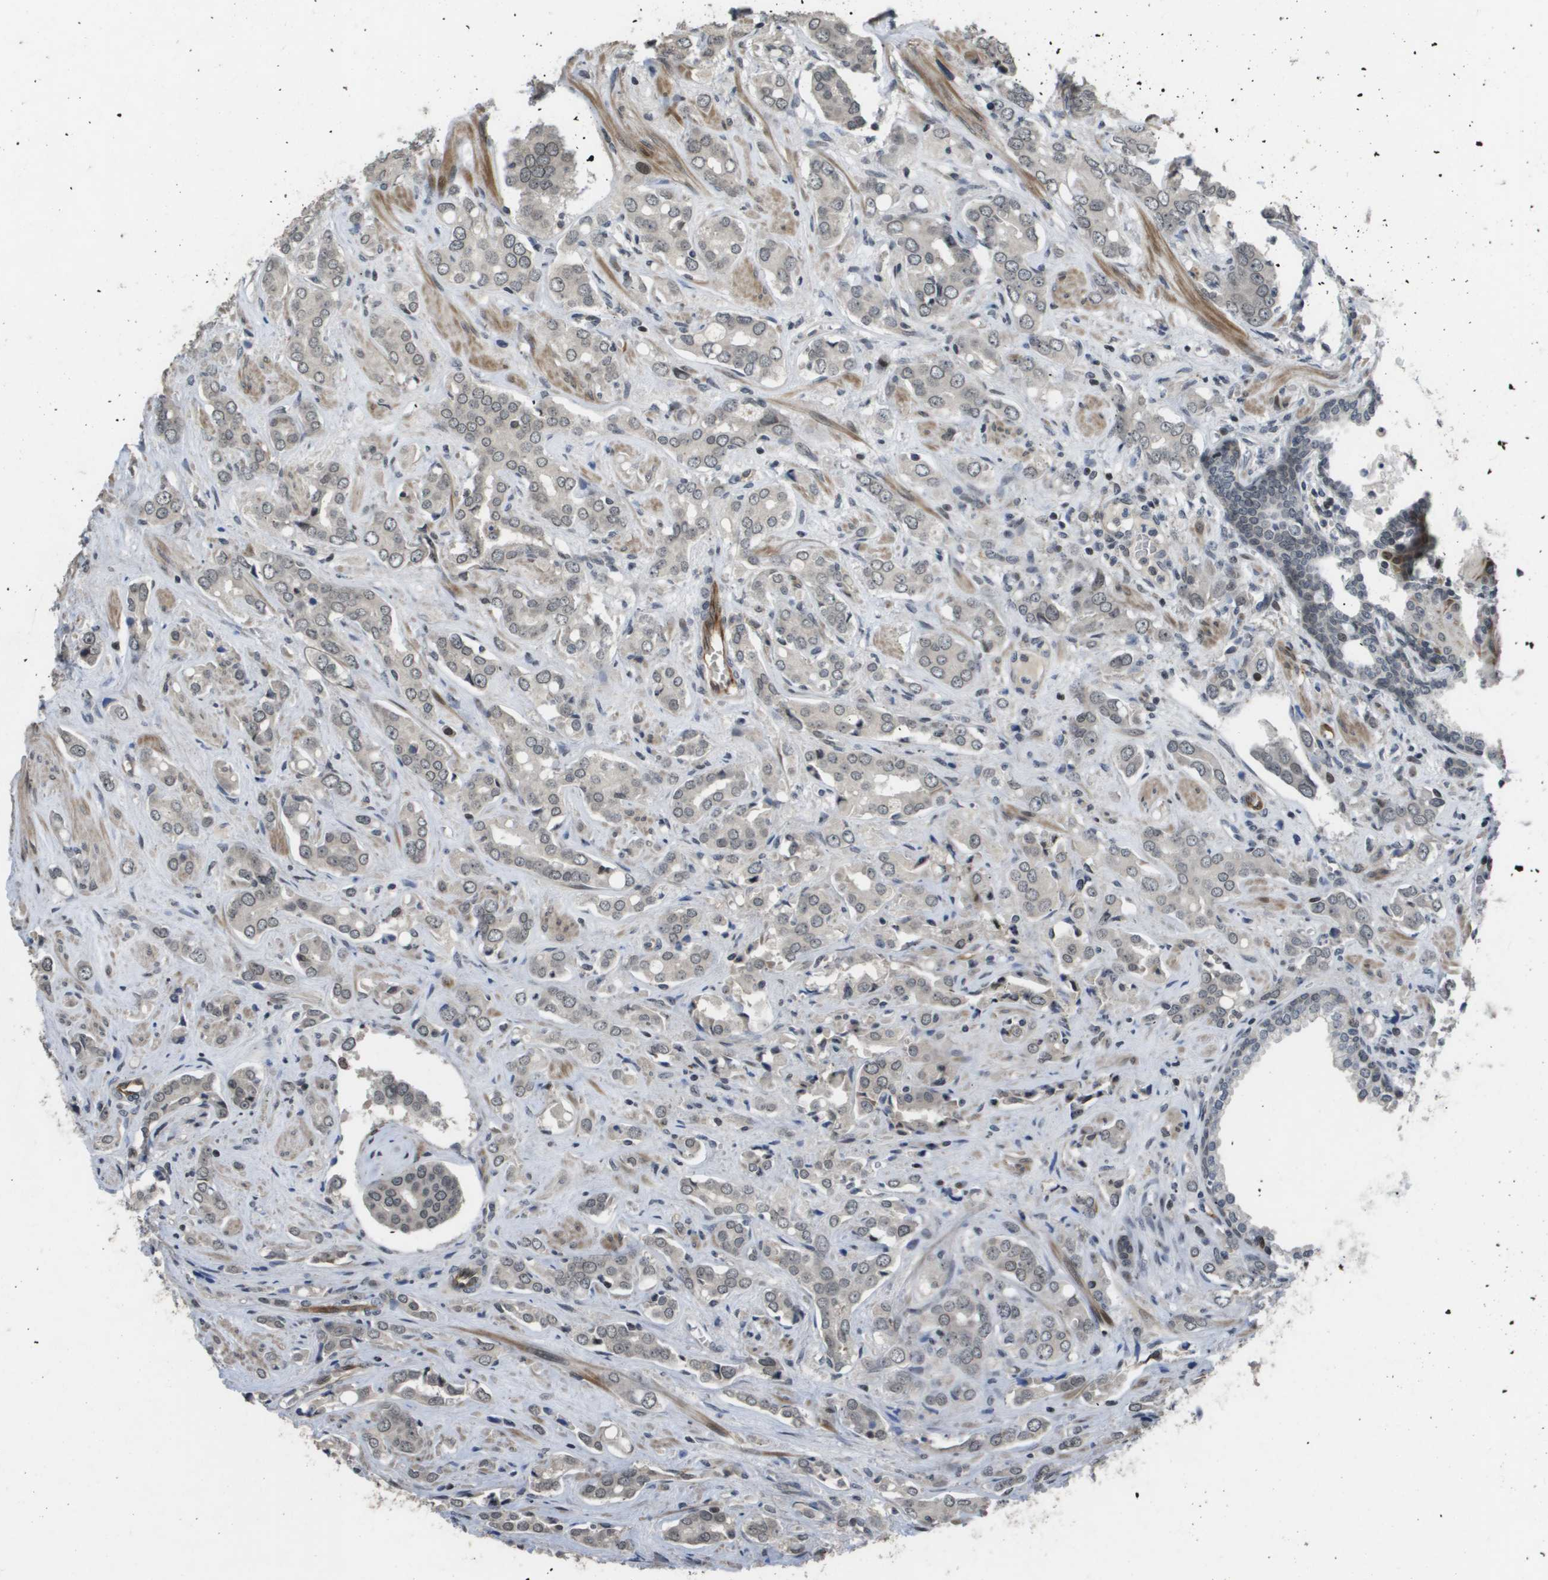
{"staining": {"intensity": "negative", "quantity": "none", "location": "none"}, "tissue": "prostate cancer", "cell_type": "Tumor cells", "image_type": "cancer", "snomed": [{"axis": "morphology", "description": "Adenocarcinoma, High grade"}, {"axis": "topography", "description": "Prostate"}], "caption": "A high-resolution micrograph shows immunohistochemistry staining of adenocarcinoma (high-grade) (prostate), which demonstrates no significant expression in tumor cells.", "gene": "KAT5", "patient": {"sex": "male", "age": 52}}